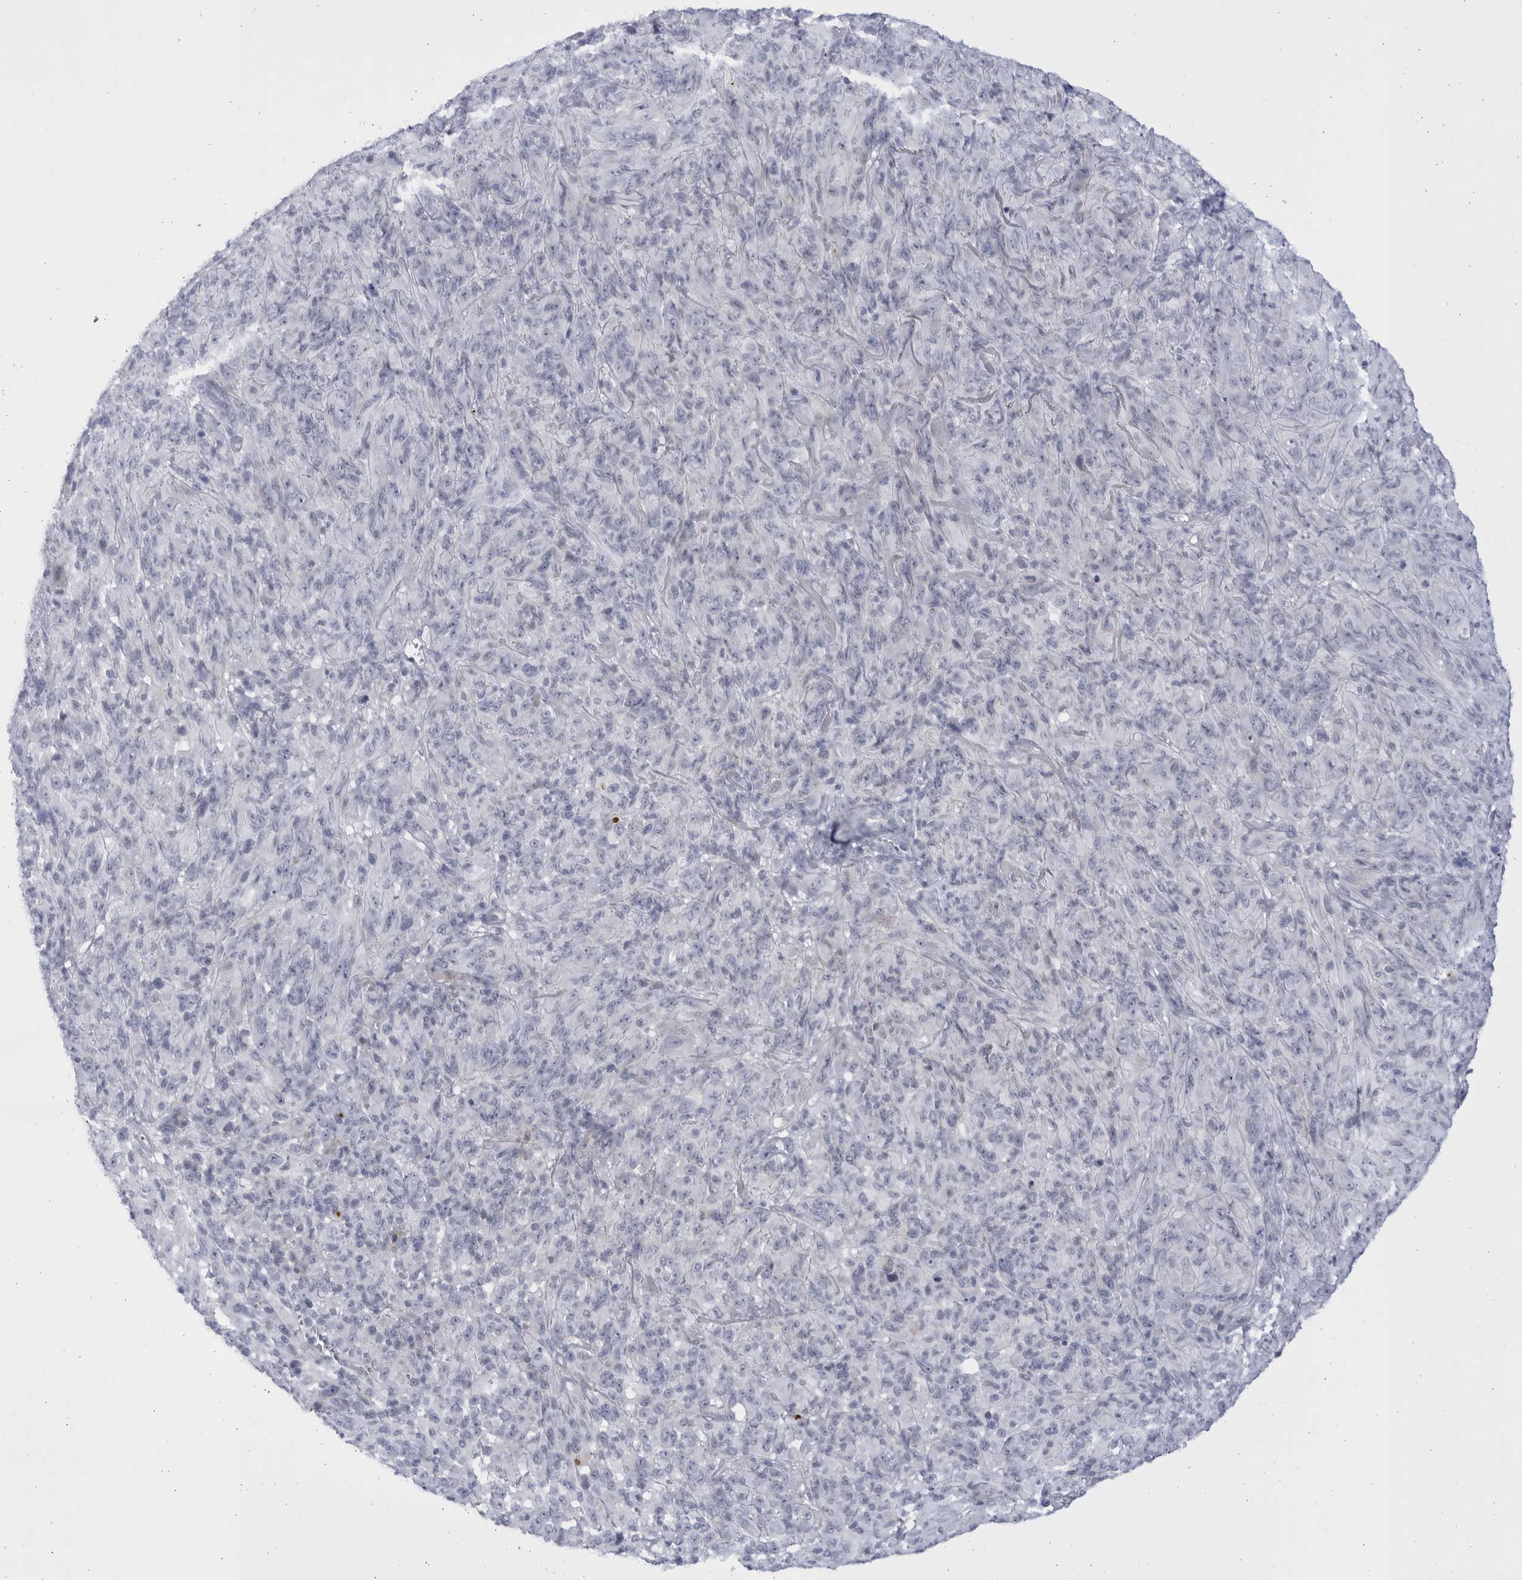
{"staining": {"intensity": "negative", "quantity": "none", "location": "none"}, "tissue": "melanoma", "cell_type": "Tumor cells", "image_type": "cancer", "snomed": [{"axis": "morphology", "description": "Malignant melanoma, NOS"}, {"axis": "topography", "description": "Skin of head"}], "caption": "IHC image of neoplastic tissue: melanoma stained with DAB displays no significant protein positivity in tumor cells.", "gene": "CCDC181", "patient": {"sex": "male", "age": 96}}